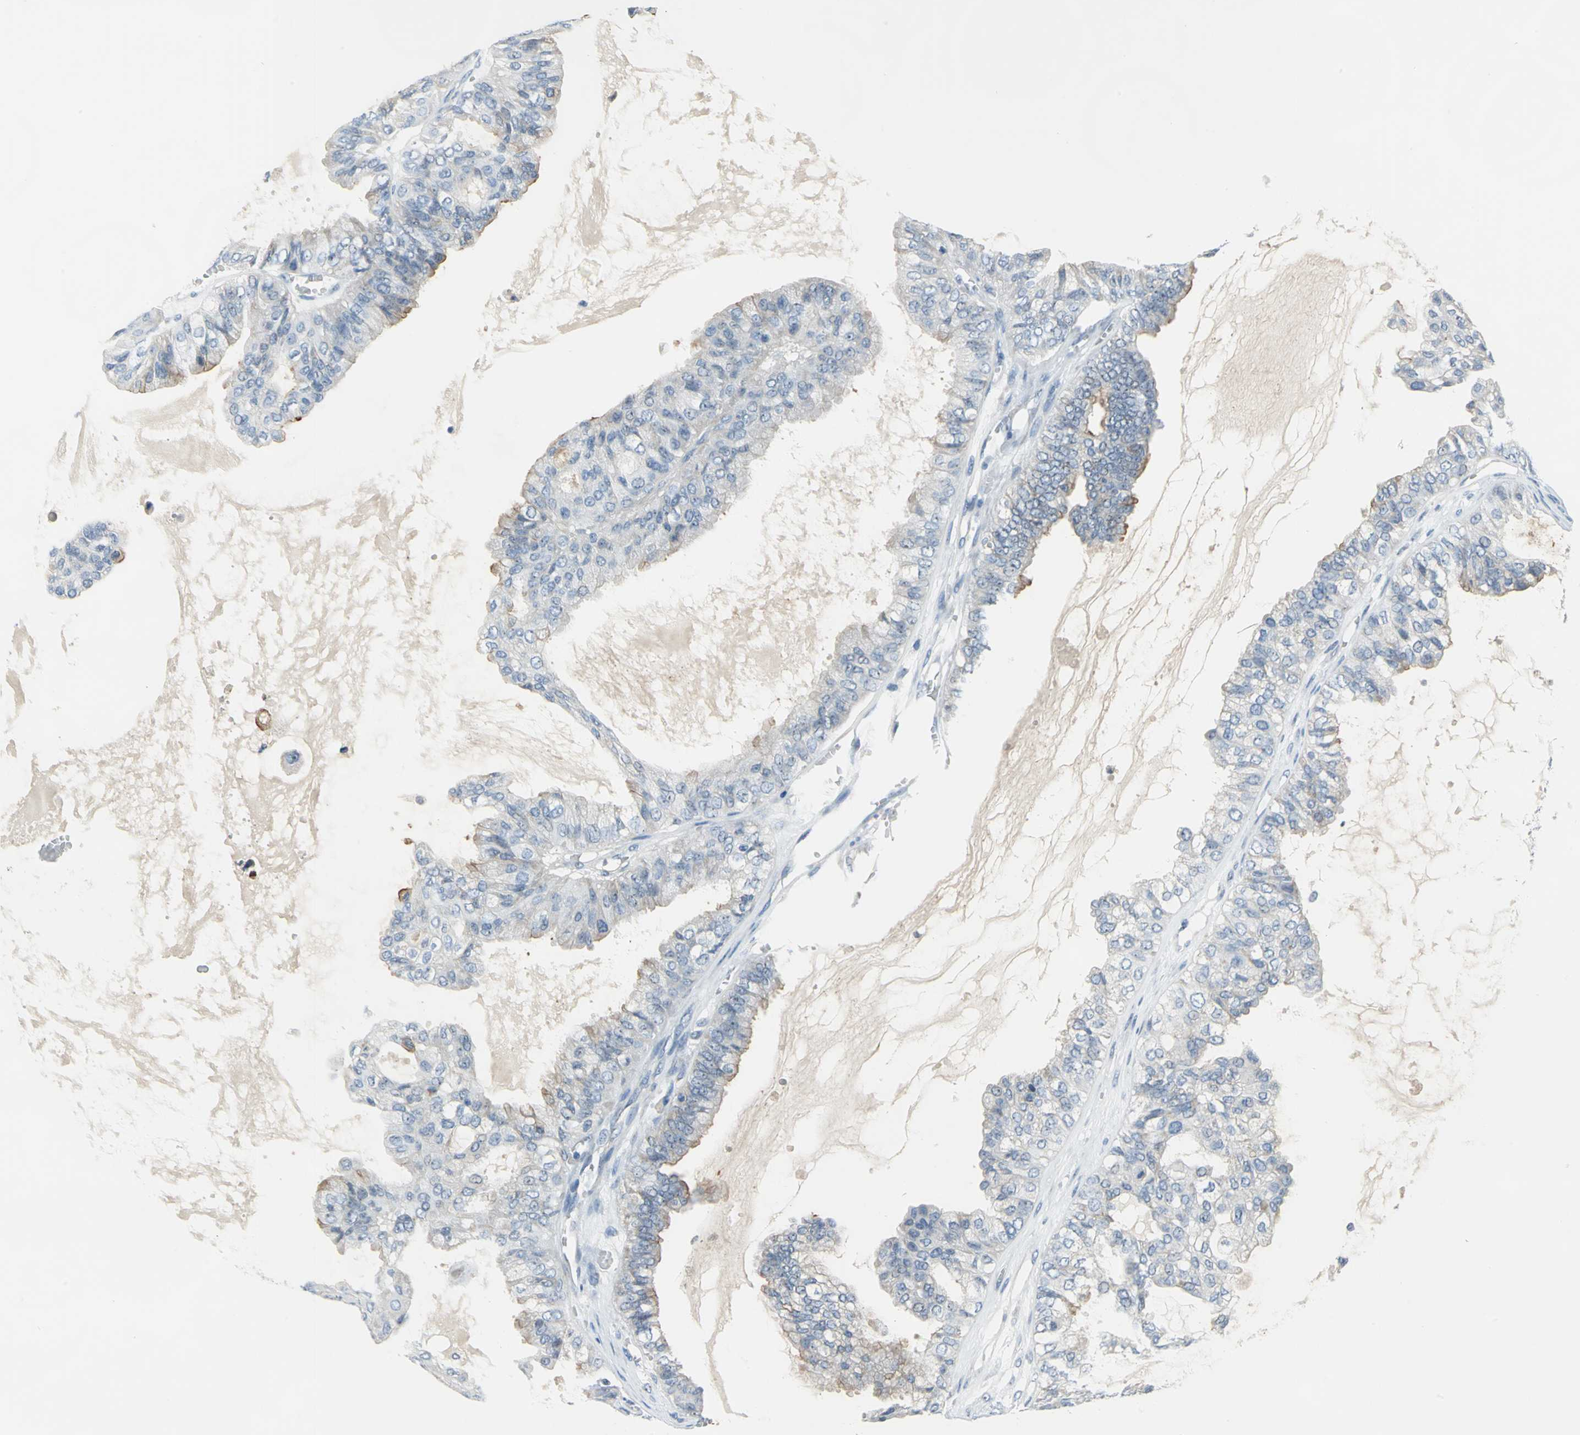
{"staining": {"intensity": "moderate", "quantity": "<25%", "location": "cytoplasmic/membranous"}, "tissue": "ovarian cancer", "cell_type": "Tumor cells", "image_type": "cancer", "snomed": [{"axis": "morphology", "description": "Carcinoma, NOS"}, {"axis": "morphology", "description": "Carcinoma, endometroid"}, {"axis": "topography", "description": "Ovary"}], "caption": "Immunohistochemistry (IHC) of ovarian cancer (carcinoma) reveals low levels of moderate cytoplasmic/membranous staining in approximately <25% of tumor cells. (Brightfield microscopy of DAB IHC at high magnification).", "gene": "MUC4", "patient": {"sex": "female", "age": 50}}